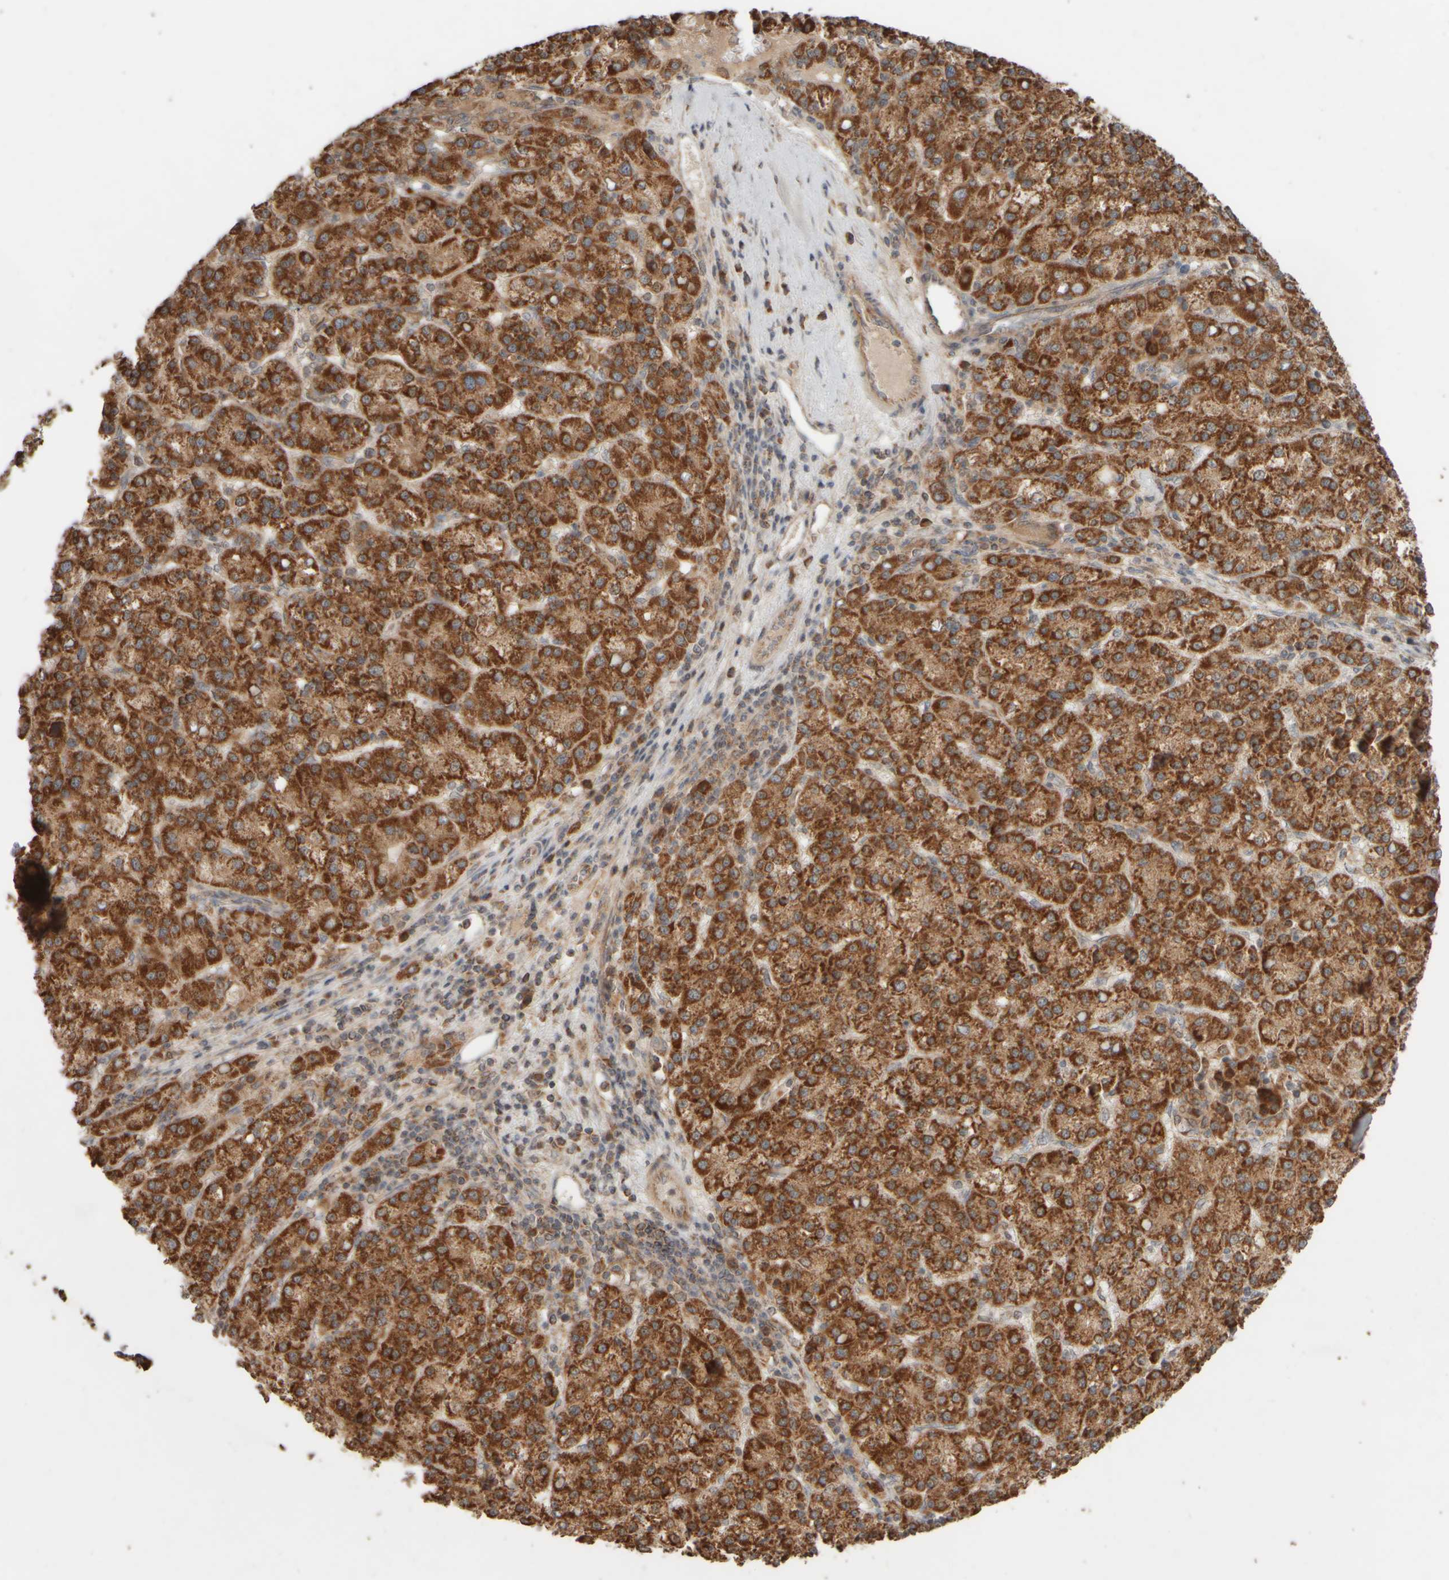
{"staining": {"intensity": "strong", "quantity": ">75%", "location": "cytoplasmic/membranous"}, "tissue": "liver cancer", "cell_type": "Tumor cells", "image_type": "cancer", "snomed": [{"axis": "morphology", "description": "Carcinoma, Hepatocellular, NOS"}, {"axis": "topography", "description": "Liver"}], "caption": "Strong cytoplasmic/membranous expression is appreciated in approximately >75% of tumor cells in hepatocellular carcinoma (liver).", "gene": "EIF2B3", "patient": {"sex": "female", "age": 58}}